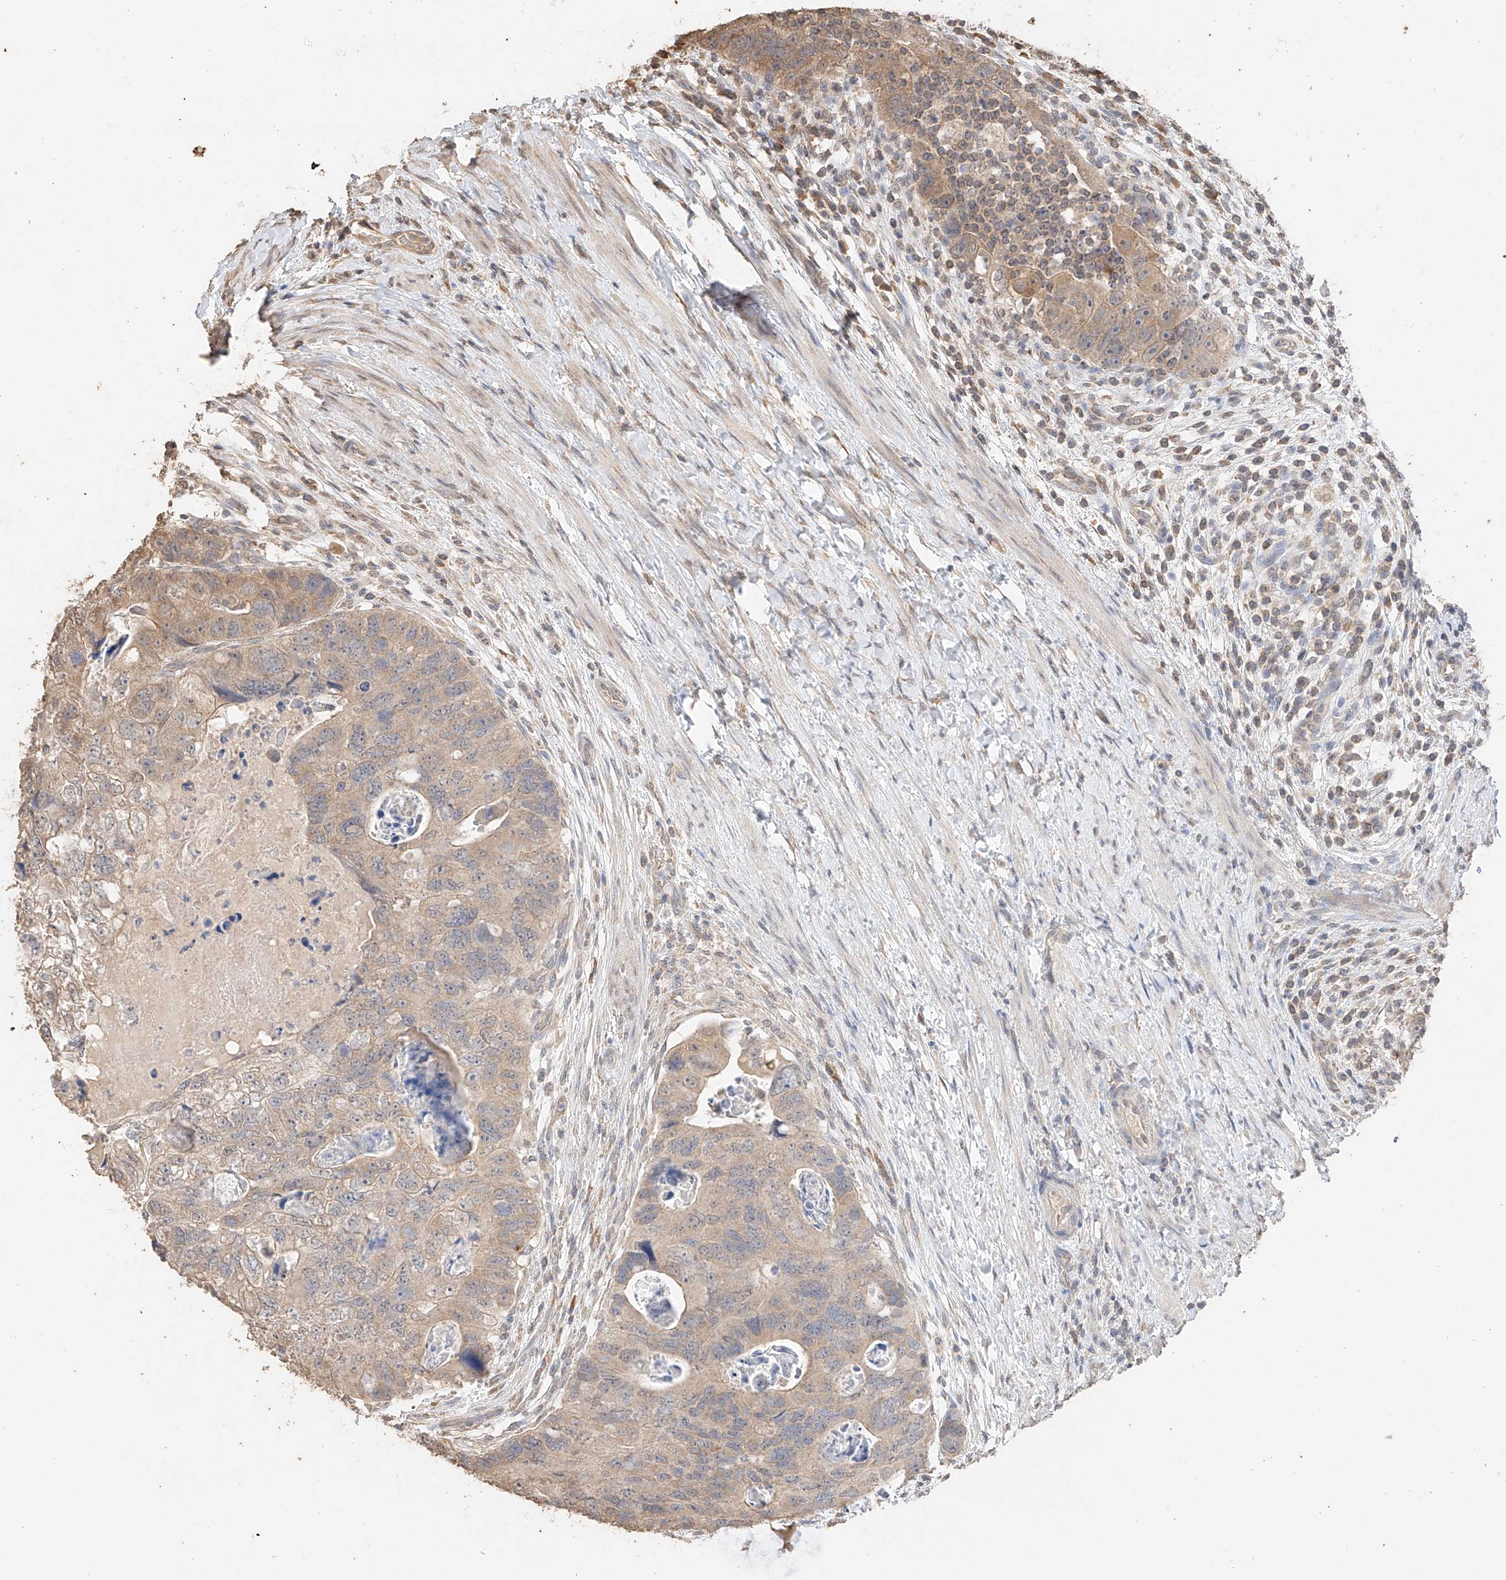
{"staining": {"intensity": "weak", "quantity": ">75%", "location": "cytoplasmic/membranous"}, "tissue": "colorectal cancer", "cell_type": "Tumor cells", "image_type": "cancer", "snomed": [{"axis": "morphology", "description": "Adenocarcinoma, NOS"}, {"axis": "topography", "description": "Rectum"}], "caption": "About >75% of tumor cells in human adenocarcinoma (colorectal) demonstrate weak cytoplasmic/membranous protein staining as visualized by brown immunohistochemical staining.", "gene": "IL22RA2", "patient": {"sex": "male", "age": 59}}